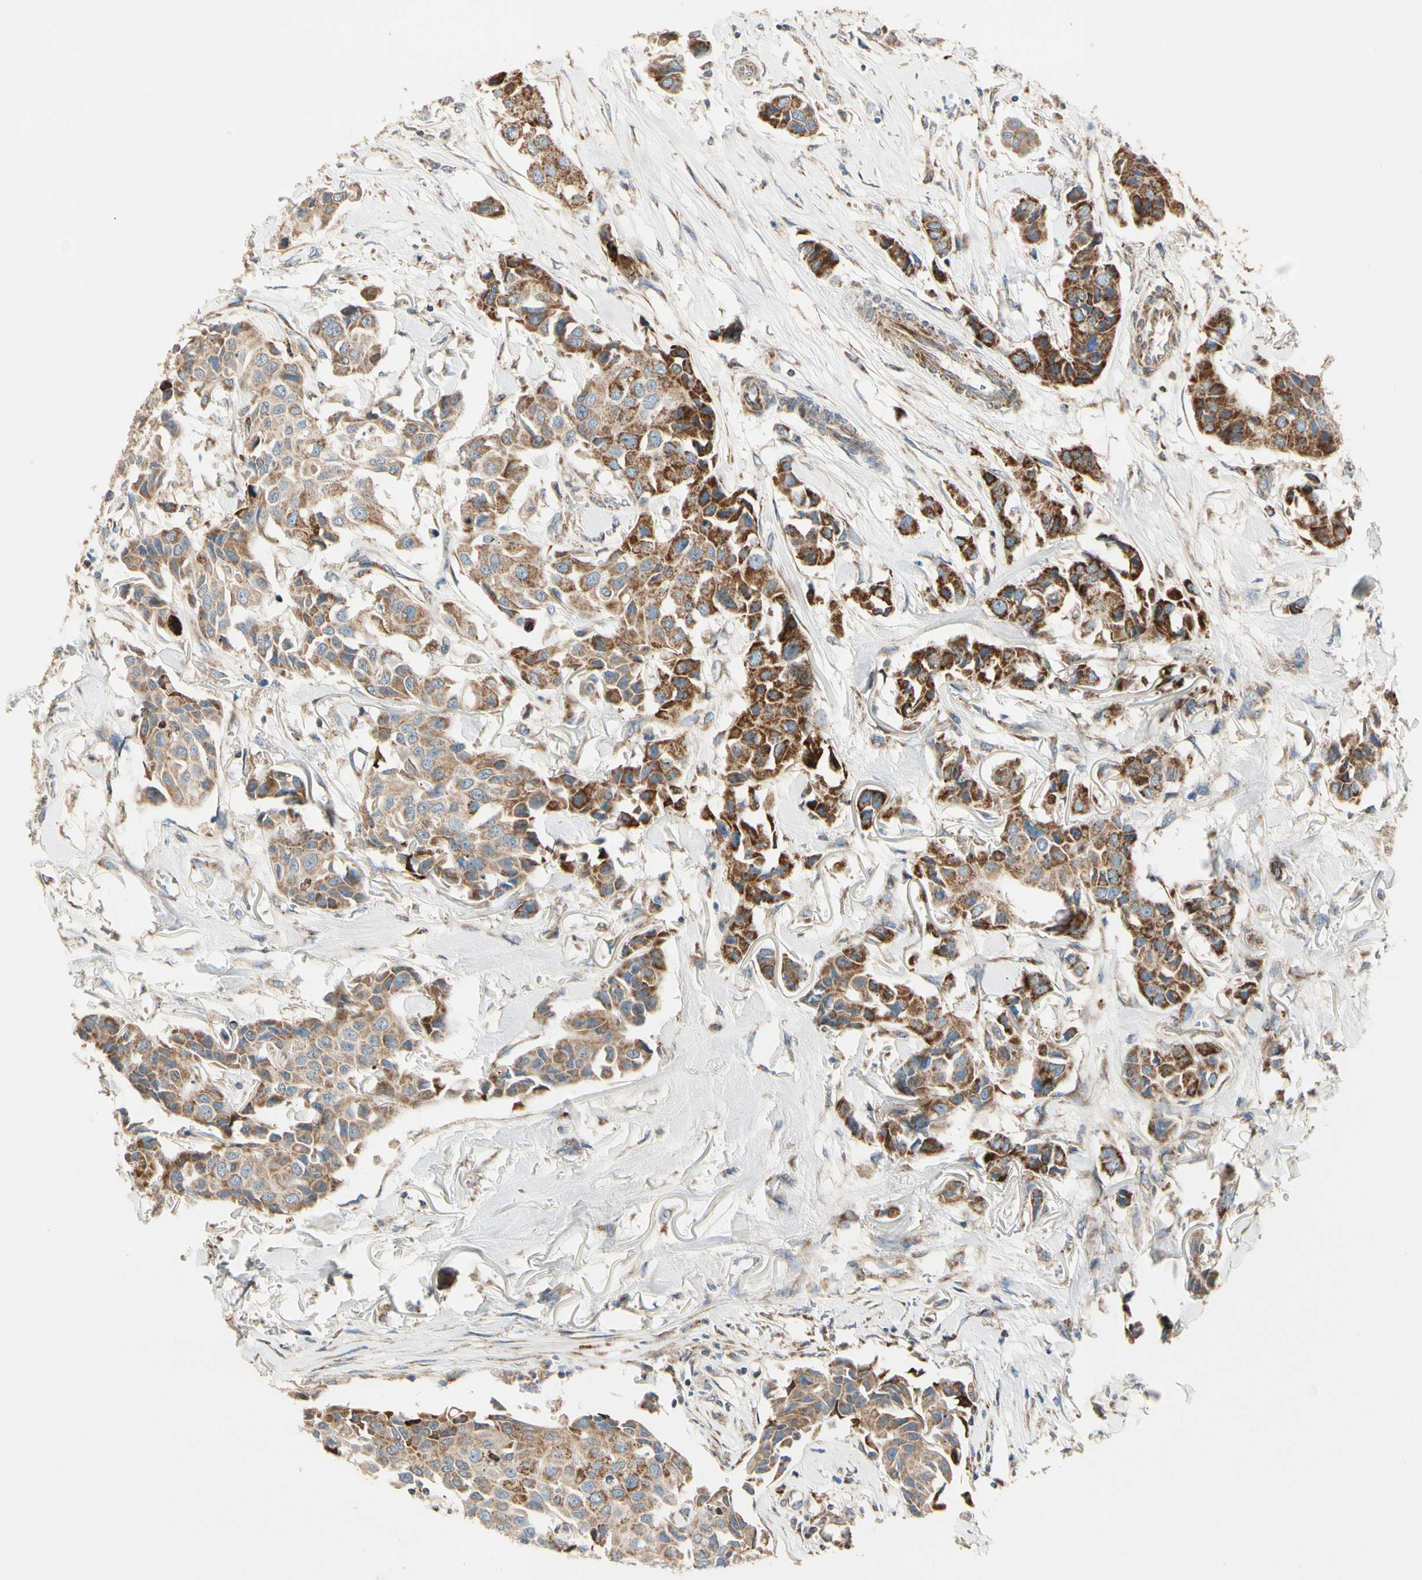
{"staining": {"intensity": "moderate", "quantity": ">75%", "location": "cytoplasmic/membranous"}, "tissue": "breast cancer", "cell_type": "Tumor cells", "image_type": "cancer", "snomed": [{"axis": "morphology", "description": "Duct carcinoma"}, {"axis": "topography", "description": "Breast"}], "caption": "Immunohistochemical staining of breast cancer (infiltrating ductal carcinoma) exhibits moderate cytoplasmic/membranous protein staining in approximately >75% of tumor cells.", "gene": "MRPL9", "patient": {"sex": "female", "age": 80}}